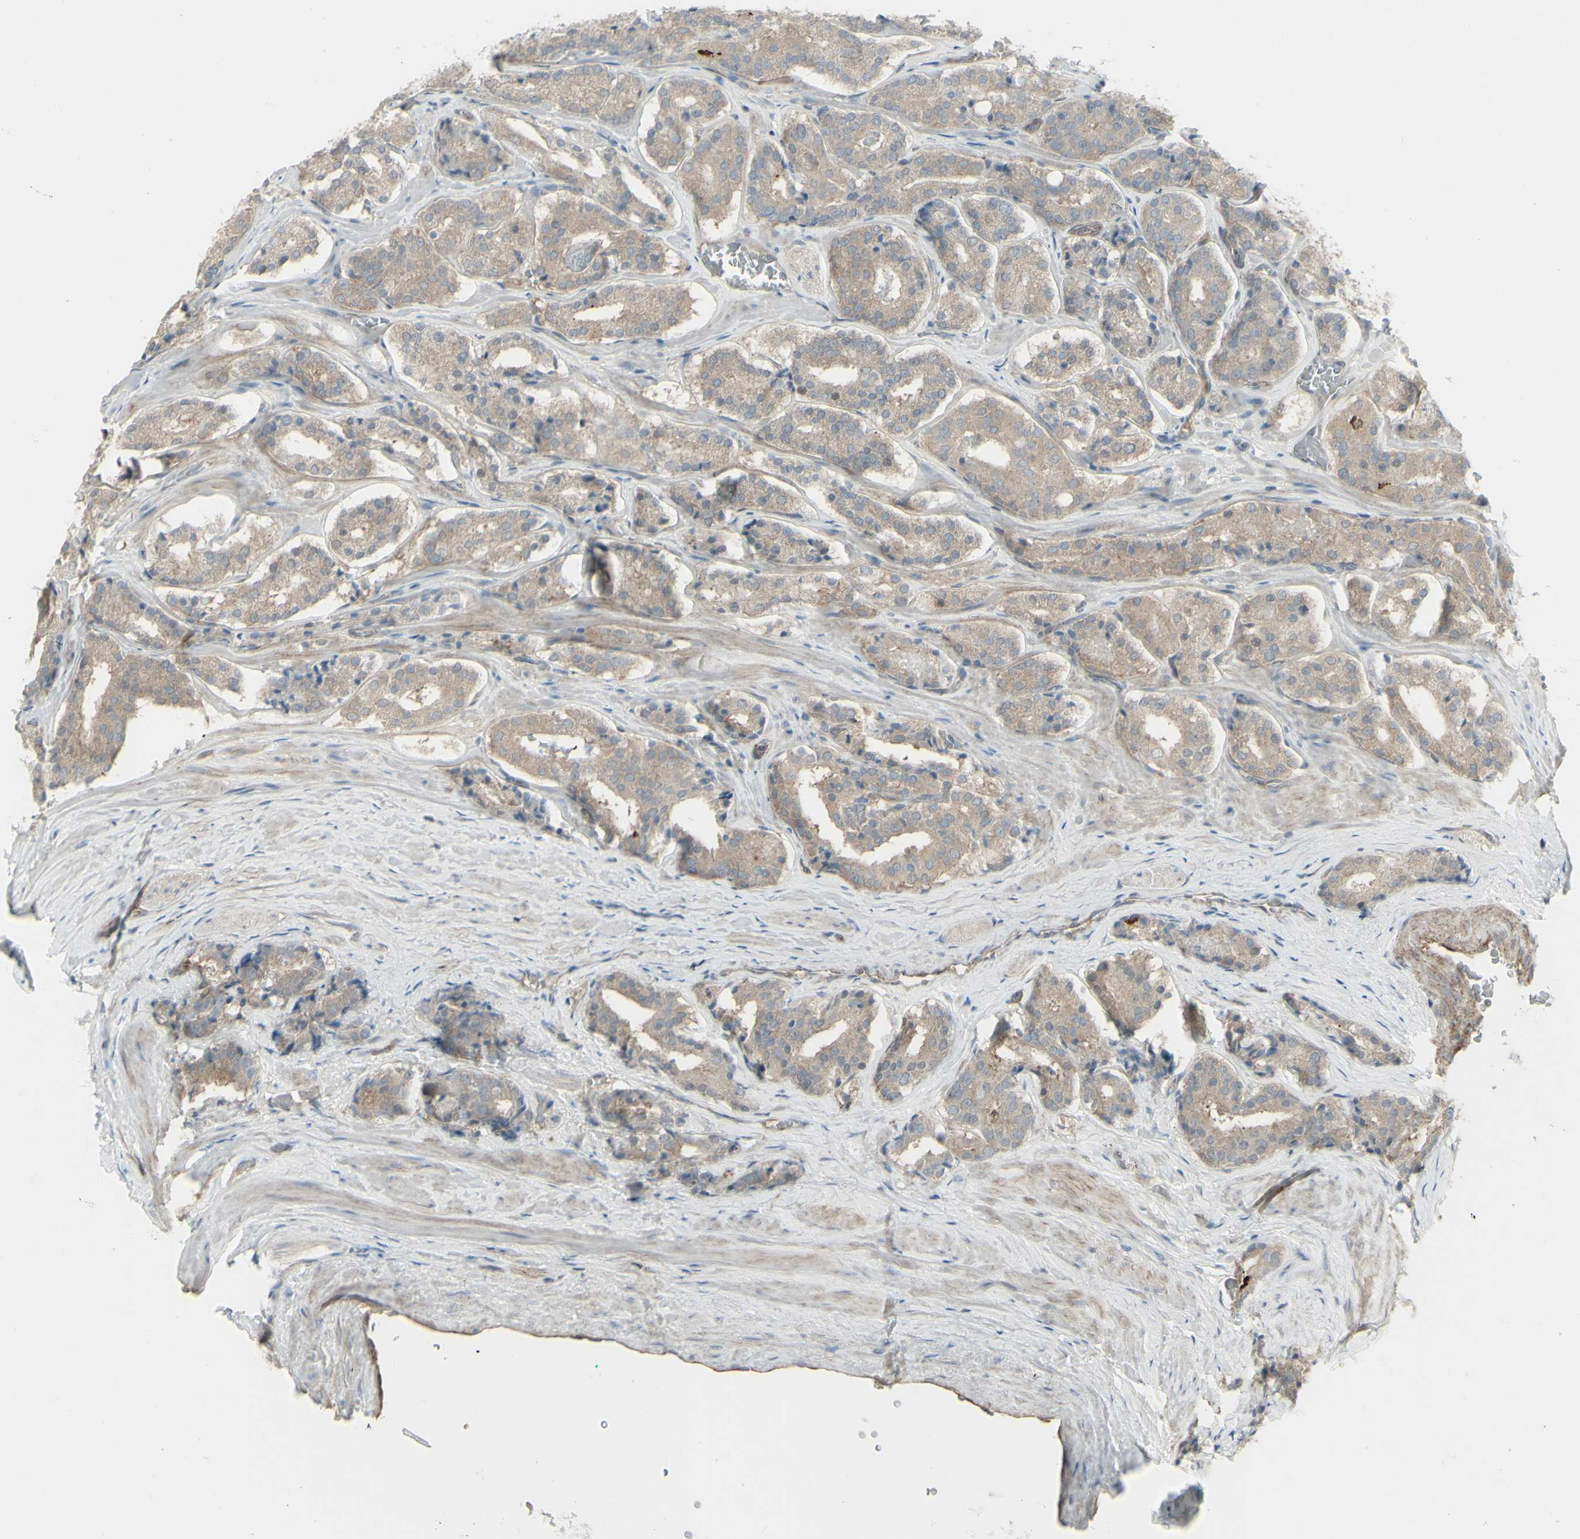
{"staining": {"intensity": "weak", "quantity": ">75%", "location": "cytoplasmic/membranous"}, "tissue": "prostate cancer", "cell_type": "Tumor cells", "image_type": "cancer", "snomed": [{"axis": "morphology", "description": "Adenocarcinoma, High grade"}, {"axis": "topography", "description": "Prostate"}], "caption": "A high-resolution image shows IHC staining of high-grade adenocarcinoma (prostate), which demonstrates weak cytoplasmic/membranous expression in approximately >75% of tumor cells.", "gene": "GALNT6", "patient": {"sex": "male", "age": 60}}